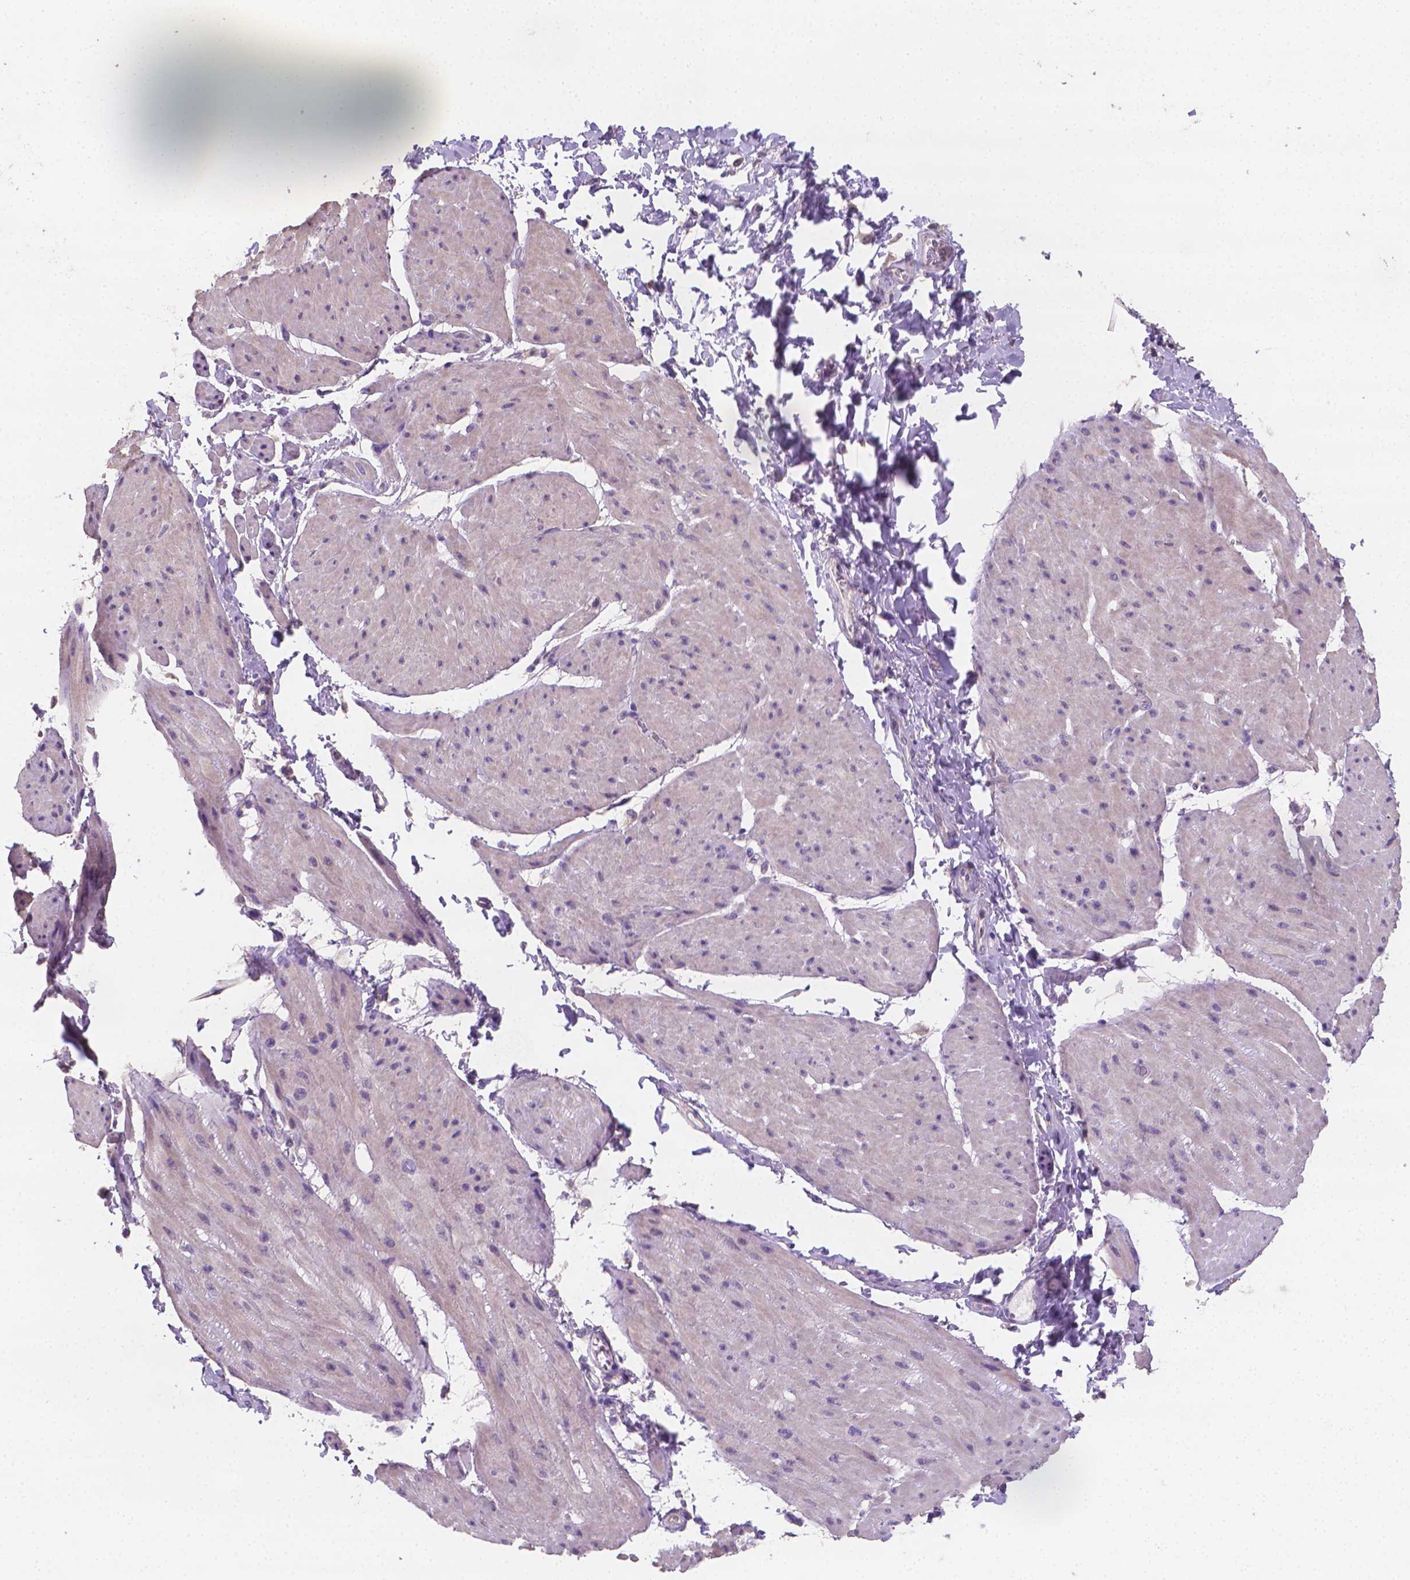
{"staining": {"intensity": "negative", "quantity": "none", "location": "none"}, "tissue": "adipose tissue", "cell_type": "Adipocytes", "image_type": "normal", "snomed": [{"axis": "morphology", "description": "Normal tissue, NOS"}, {"axis": "topography", "description": "Urinary bladder"}, {"axis": "topography", "description": "Peripheral nerve tissue"}], "caption": "This micrograph is of benign adipose tissue stained with IHC to label a protein in brown with the nuclei are counter-stained blue. There is no staining in adipocytes. The staining was performed using DAB (3,3'-diaminobenzidine) to visualize the protein expression in brown, while the nuclei were stained in blue with hematoxylin (Magnification: 20x).", "gene": "CATIP", "patient": {"sex": "female", "age": 60}}